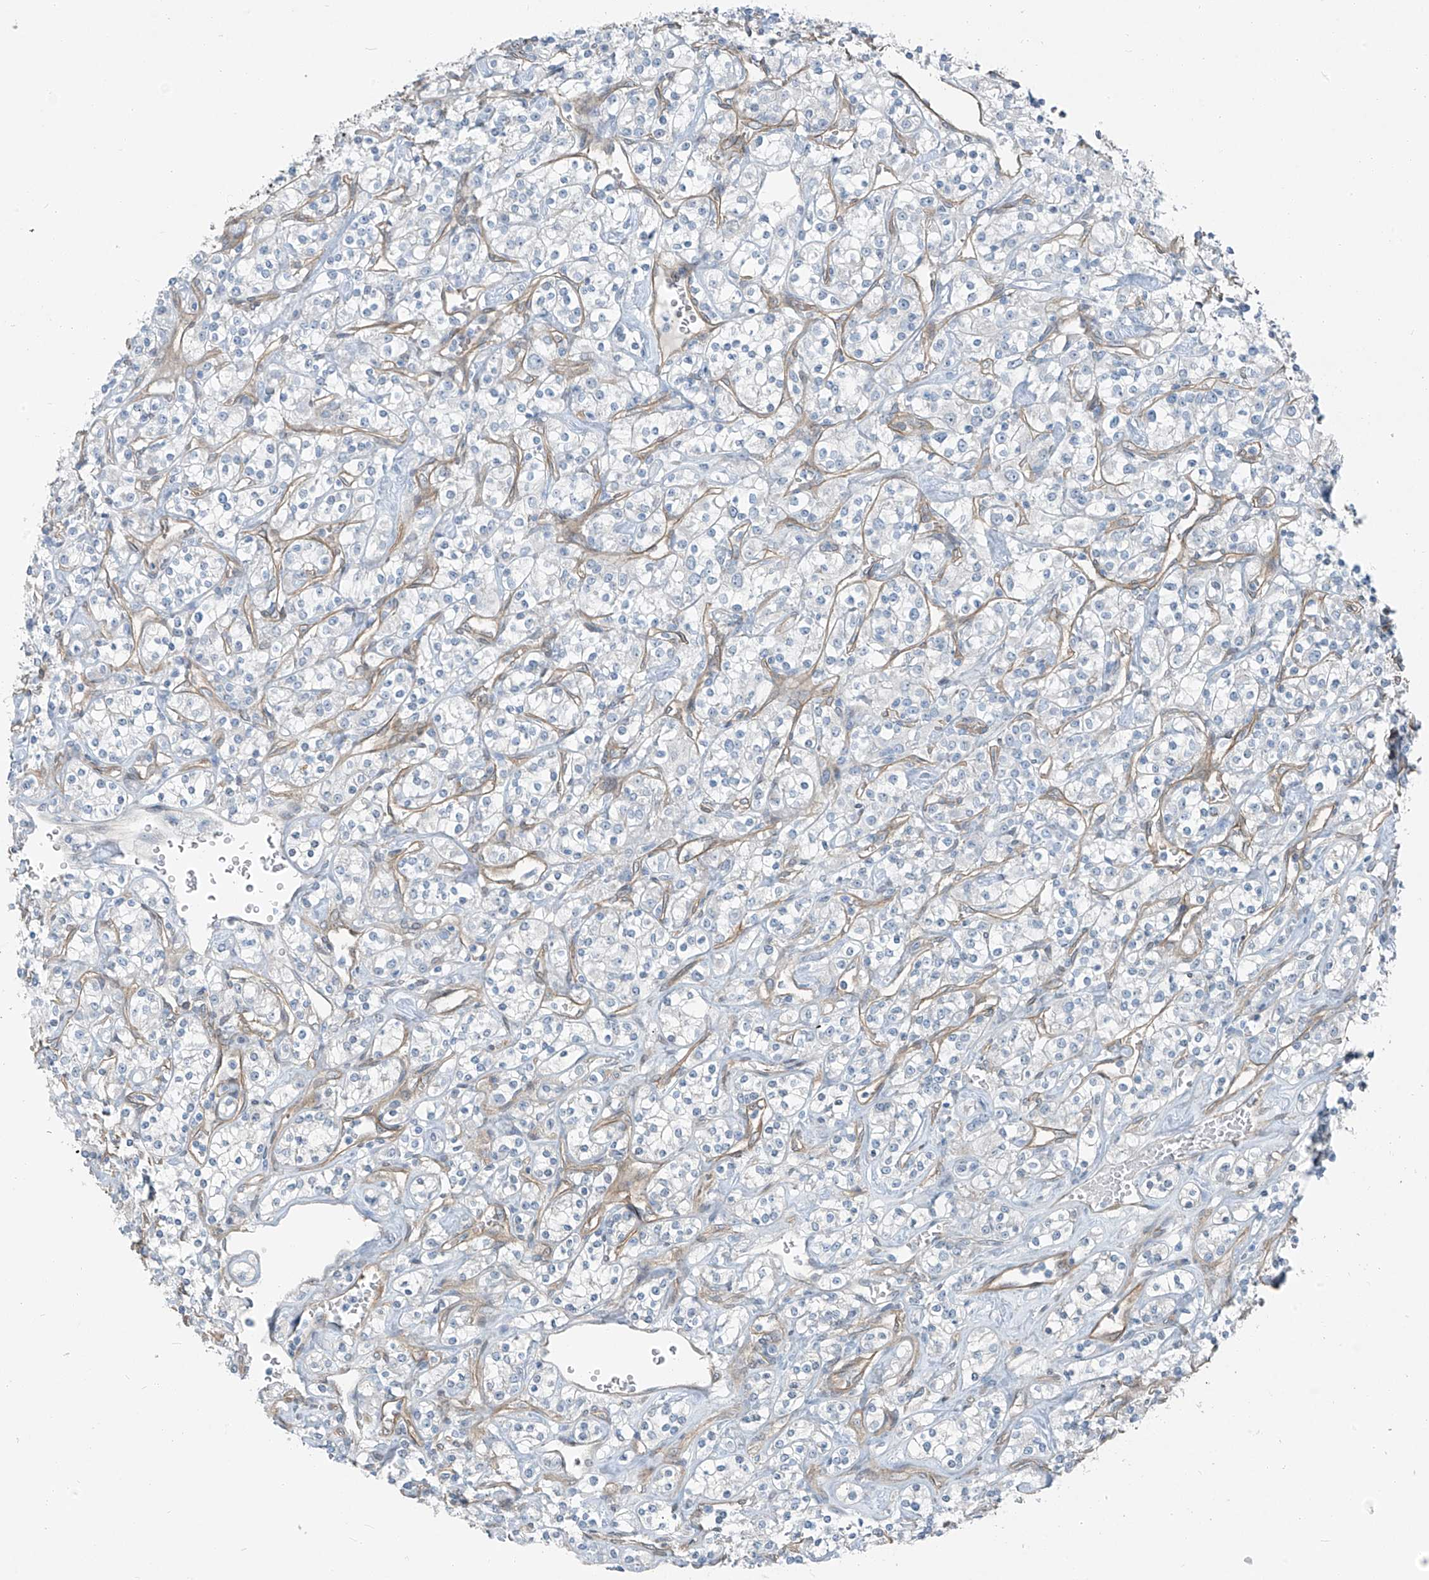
{"staining": {"intensity": "negative", "quantity": "none", "location": "none"}, "tissue": "renal cancer", "cell_type": "Tumor cells", "image_type": "cancer", "snomed": [{"axis": "morphology", "description": "Adenocarcinoma, NOS"}, {"axis": "topography", "description": "Kidney"}], "caption": "DAB (3,3'-diaminobenzidine) immunohistochemical staining of human adenocarcinoma (renal) exhibits no significant positivity in tumor cells. (DAB (3,3'-diaminobenzidine) immunohistochemistry (IHC), high magnification).", "gene": "TNS2", "patient": {"sex": "male", "age": 77}}